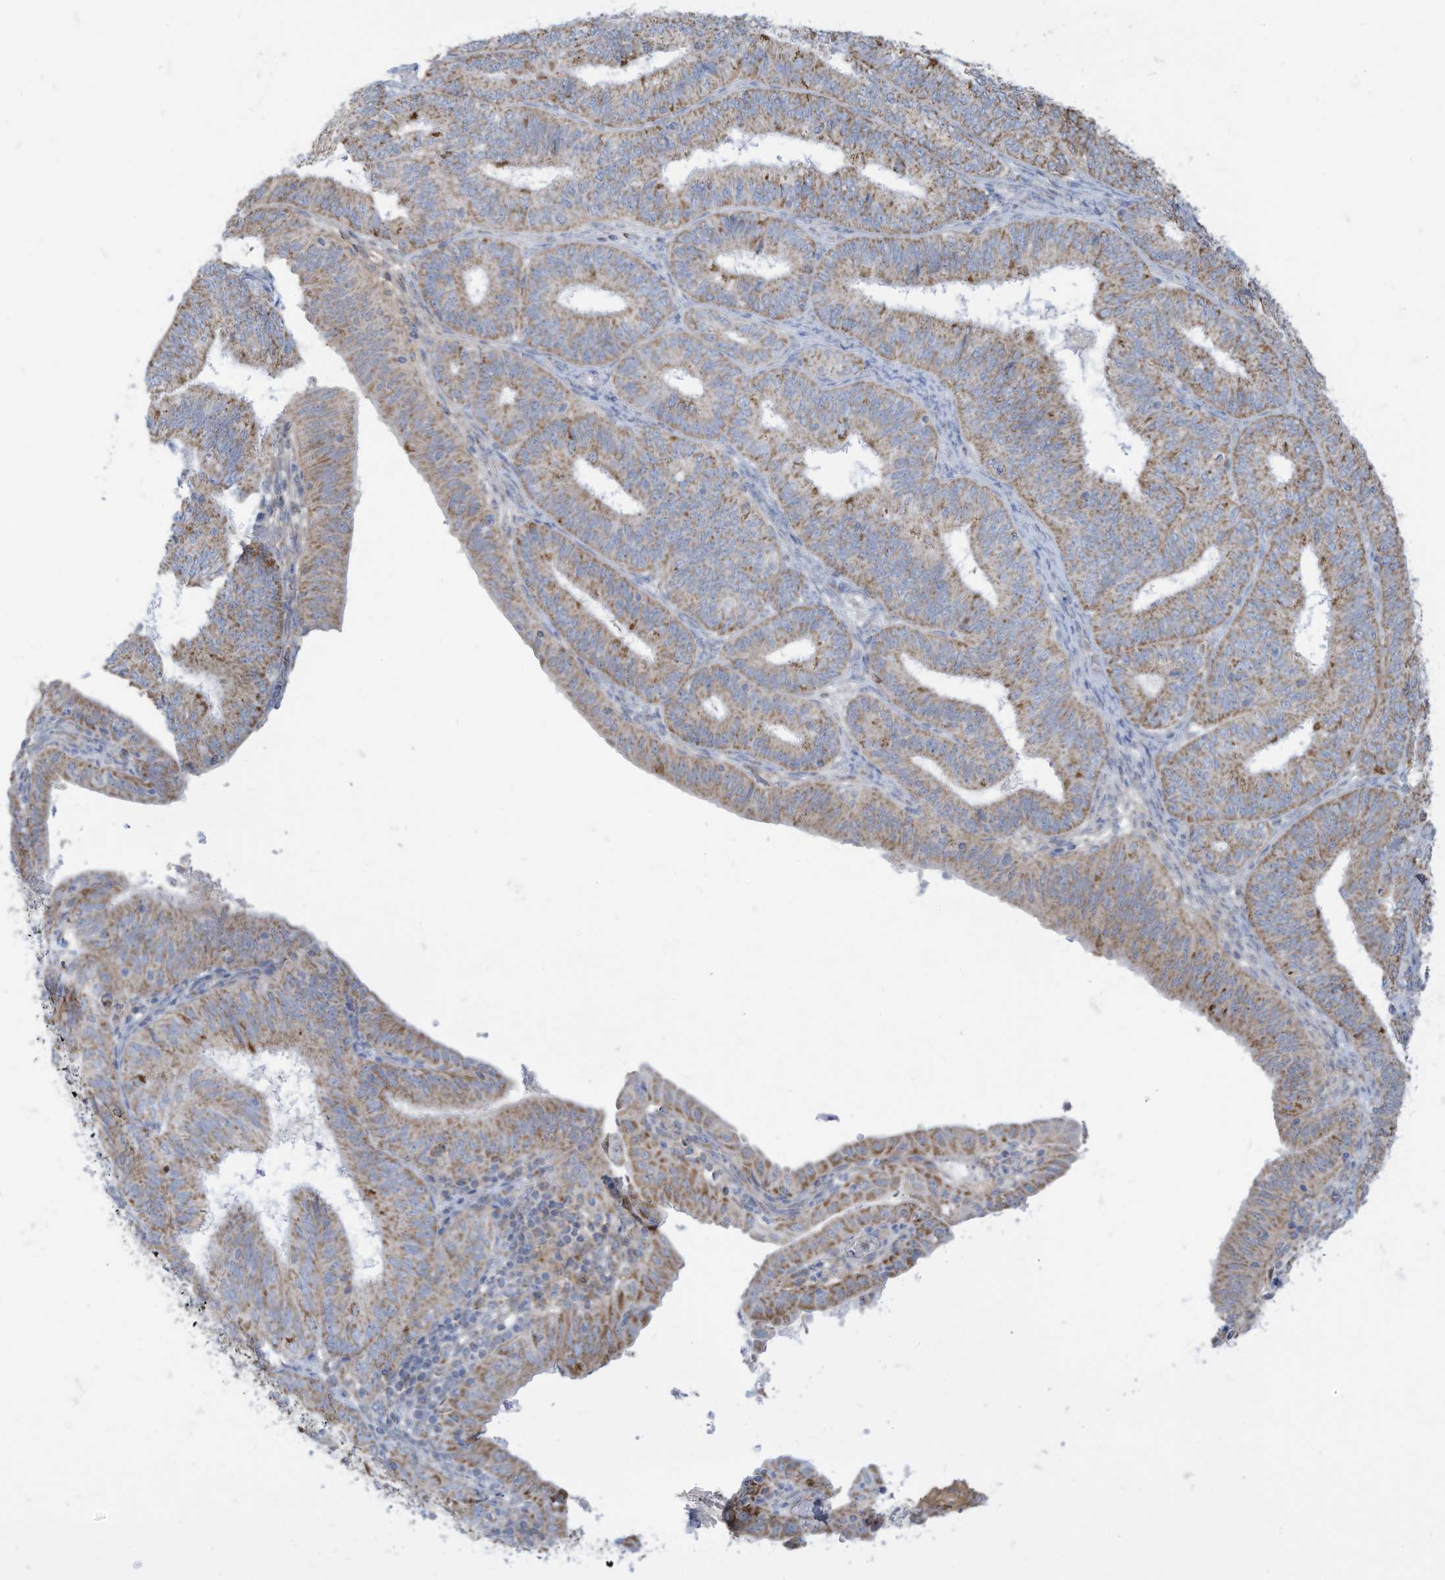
{"staining": {"intensity": "moderate", "quantity": "25%-75%", "location": "cytoplasmic/membranous"}, "tissue": "endometrial cancer", "cell_type": "Tumor cells", "image_type": "cancer", "snomed": [{"axis": "morphology", "description": "Adenocarcinoma, NOS"}, {"axis": "topography", "description": "Endometrium"}], "caption": "About 25%-75% of tumor cells in human endometrial cancer (adenocarcinoma) show moderate cytoplasmic/membranous protein positivity as visualized by brown immunohistochemical staining.", "gene": "NLN", "patient": {"sex": "female", "age": 51}}